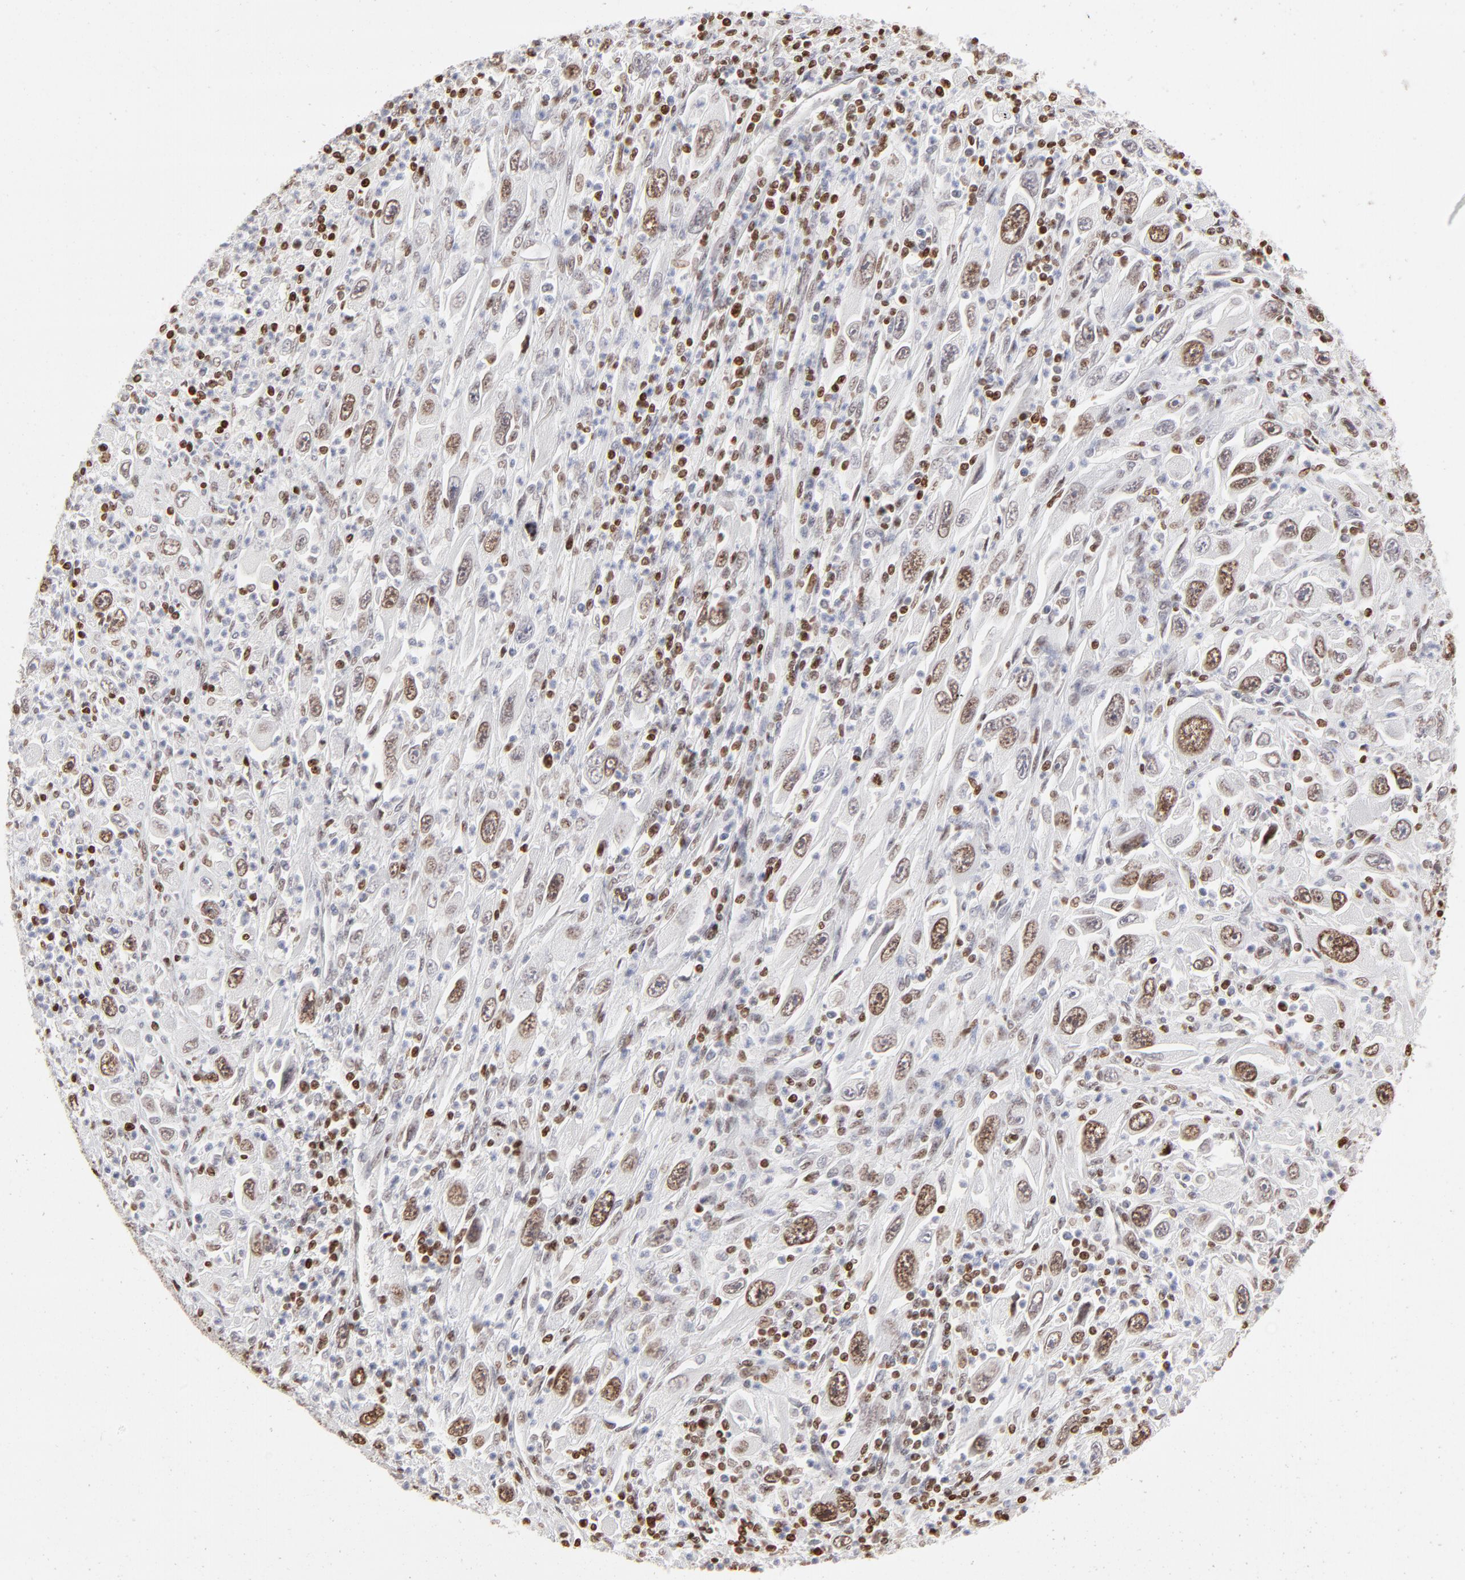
{"staining": {"intensity": "moderate", "quantity": ">75%", "location": "nuclear"}, "tissue": "melanoma", "cell_type": "Tumor cells", "image_type": "cancer", "snomed": [{"axis": "morphology", "description": "Malignant melanoma, Metastatic site"}, {"axis": "topography", "description": "Skin"}], "caption": "A brown stain labels moderate nuclear expression of a protein in human melanoma tumor cells.", "gene": "PARP1", "patient": {"sex": "female", "age": 56}}